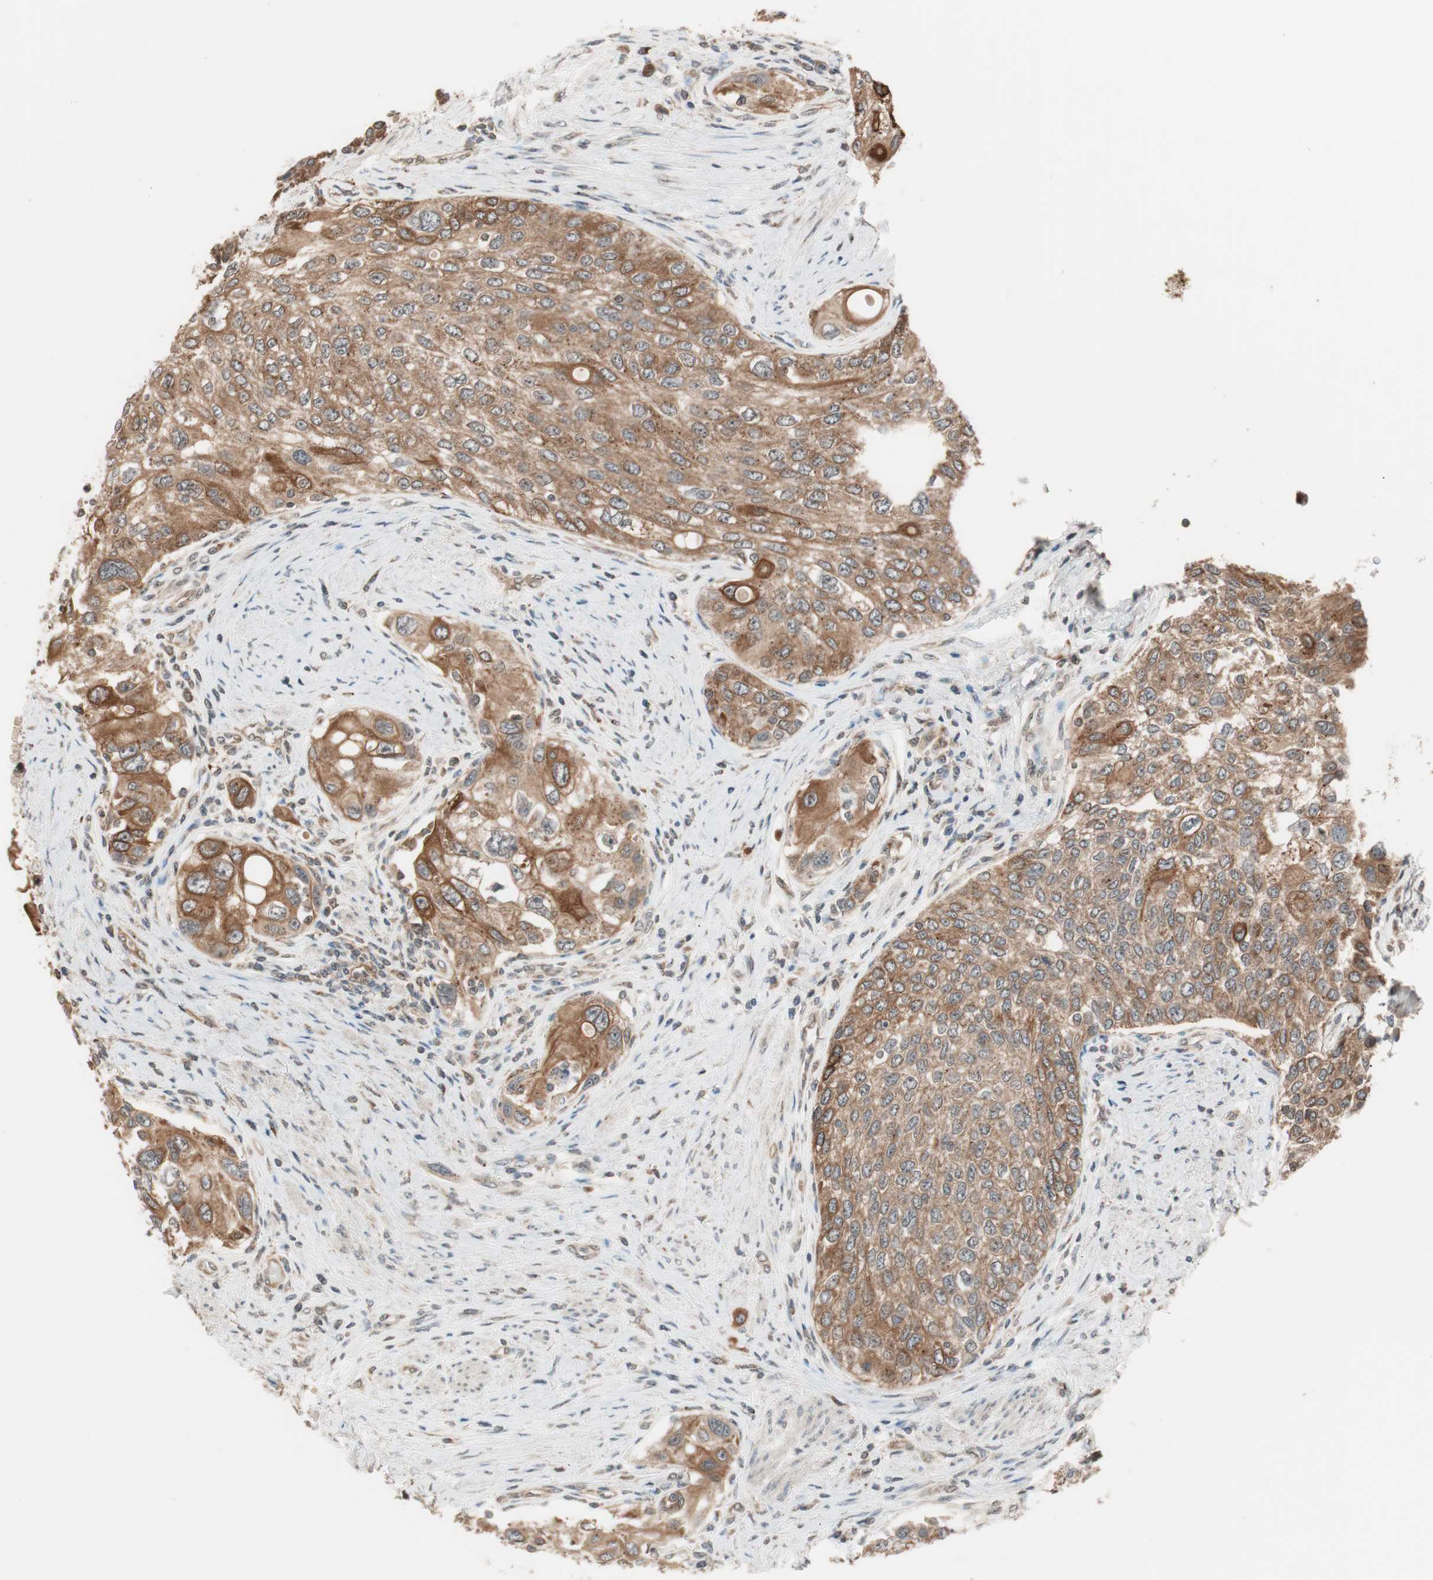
{"staining": {"intensity": "strong", "quantity": ">75%", "location": "cytoplasmic/membranous"}, "tissue": "urothelial cancer", "cell_type": "Tumor cells", "image_type": "cancer", "snomed": [{"axis": "morphology", "description": "Urothelial carcinoma, High grade"}, {"axis": "topography", "description": "Urinary bladder"}], "caption": "DAB (3,3'-diaminobenzidine) immunohistochemical staining of human urothelial carcinoma (high-grade) reveals strong cytoplasmic/membranous protein expression in about >75% of tumor cells.", "gene": "FBXO5", "patient": {"sex": "female", "age": 56}}